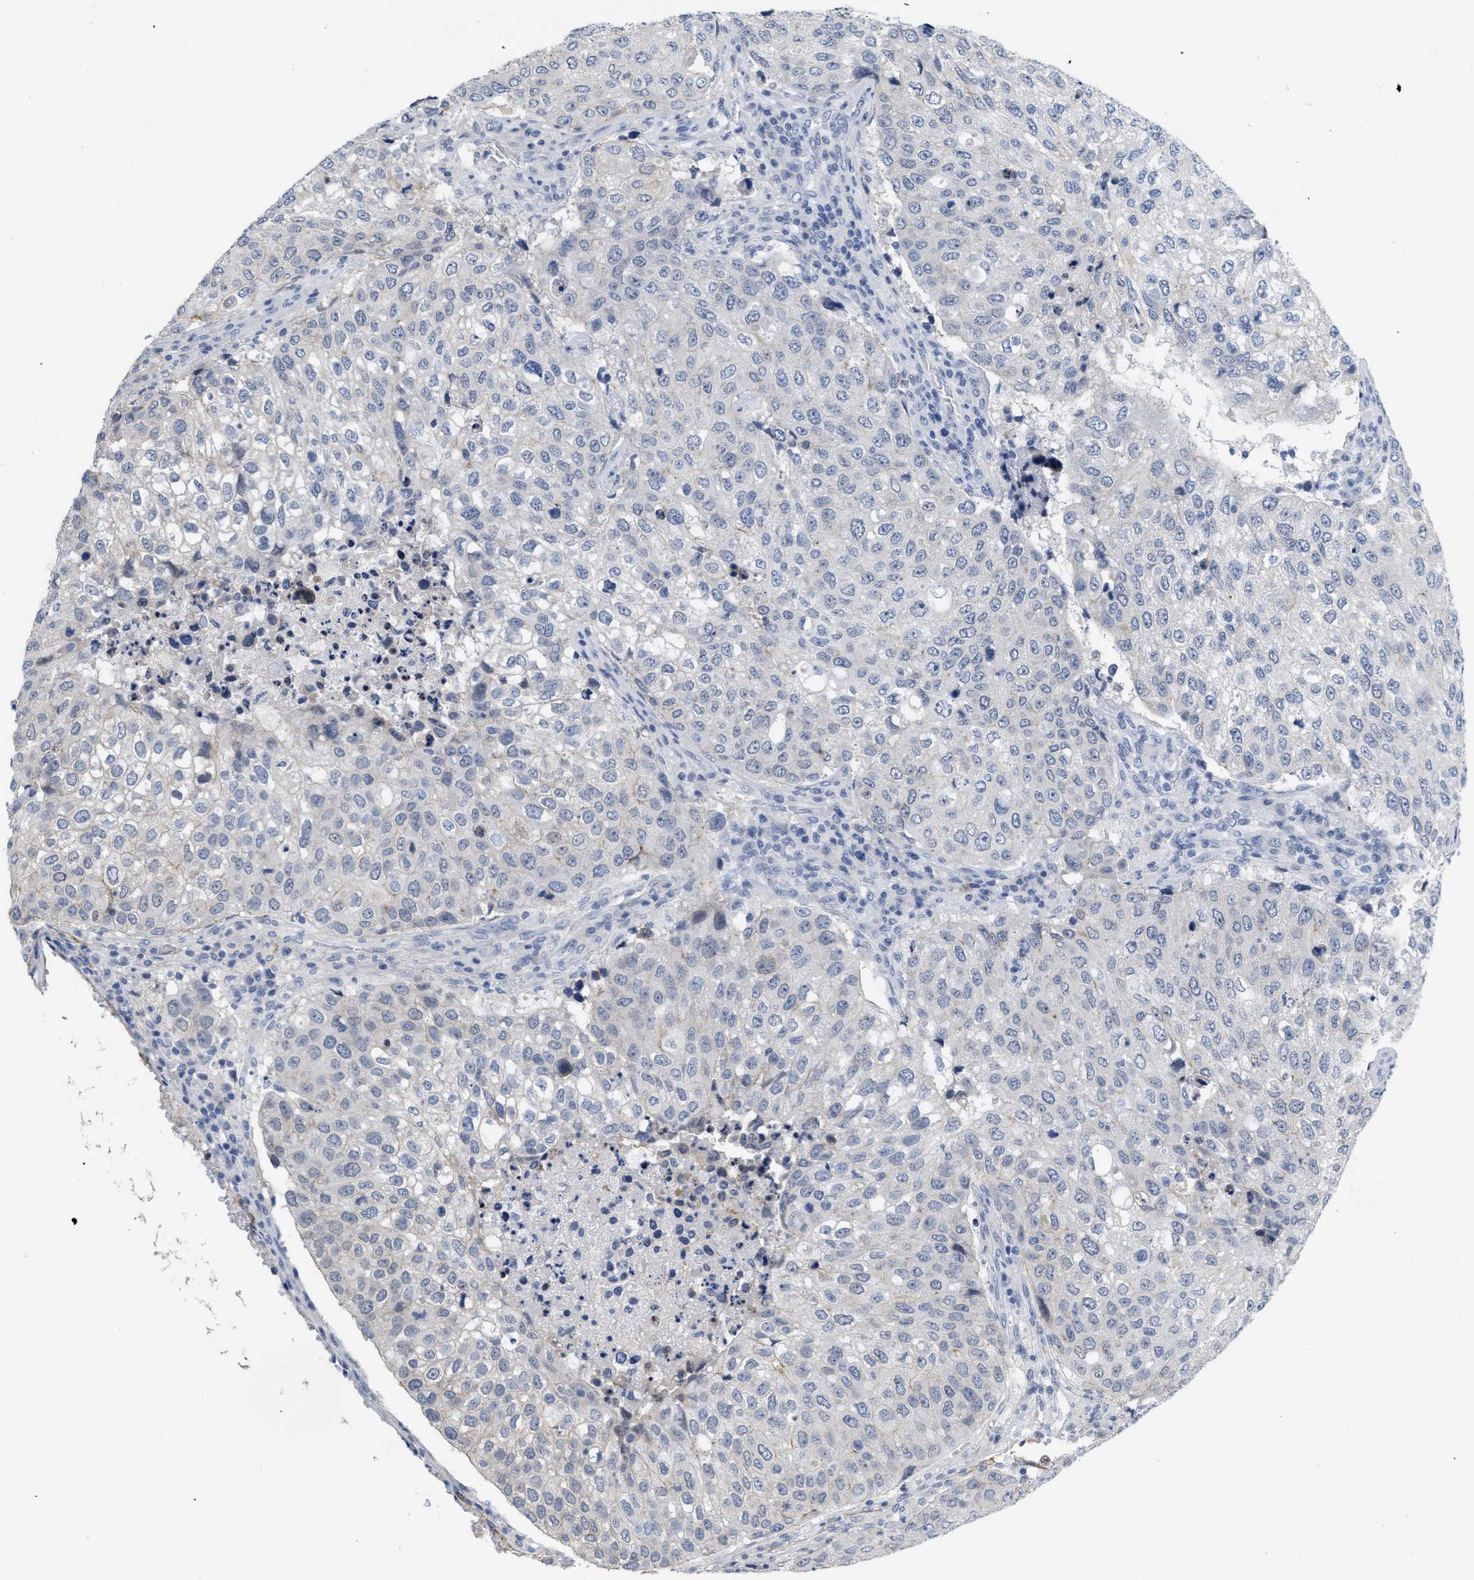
{"staining": {"intensity": "negative", "quantity": "none", "location": "none"}, "tissue": "urothelial cancer", "cell_type": "Tumor cells", "image_type": "cancer", "snomed": [{"axis": "morphology", "description": "Urothelial carcinoma, High grade"}, {"axis": "topography", "description": "Lymph node"}, {"axis": "topography", "description": "Urinary bladder"}], "caption": "Immunohistochemistry image of human urothelial cancer stained for a protein (brown), which exhibits no positivity in tumor cells. Nuclei are stained in blue.", "gene": "ACKR1", "patient": {"sex": "male", "age": 51}}